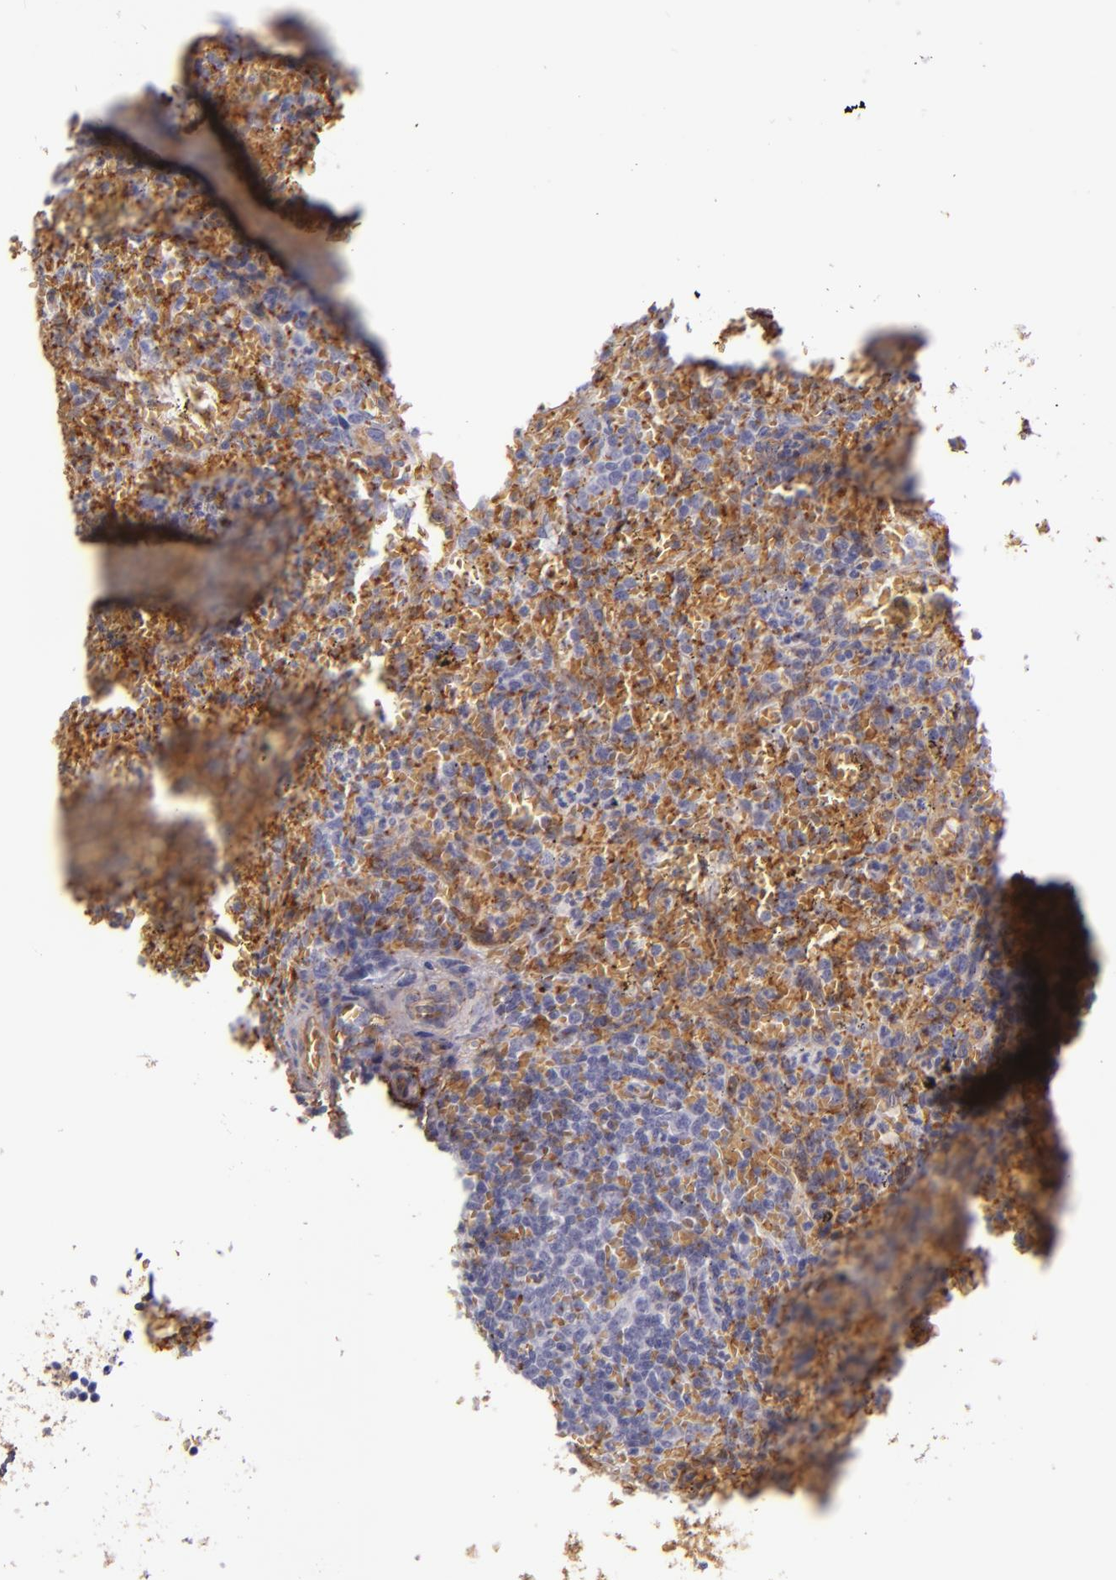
{"staining": {"intensity": "negative", "quantity": "none", "location": "none"}, "tissue": "lymphoma", "cell_type": "Tumor cells", "image_type": "cancer", "snomed": [{"axis": "morphology", "description": "Malignant lymphoma, non-Hodgkin's type, Low grade"}, {"axis": "topography", "description": "Spleen"}], "caption": "Micrograph shows no significant protein staining in tumor cells of malignant lymphoma, non-Hodgkin's type (low-grade).", "gene": "CD9", "patient": {"sex": "female", "age": 64}}